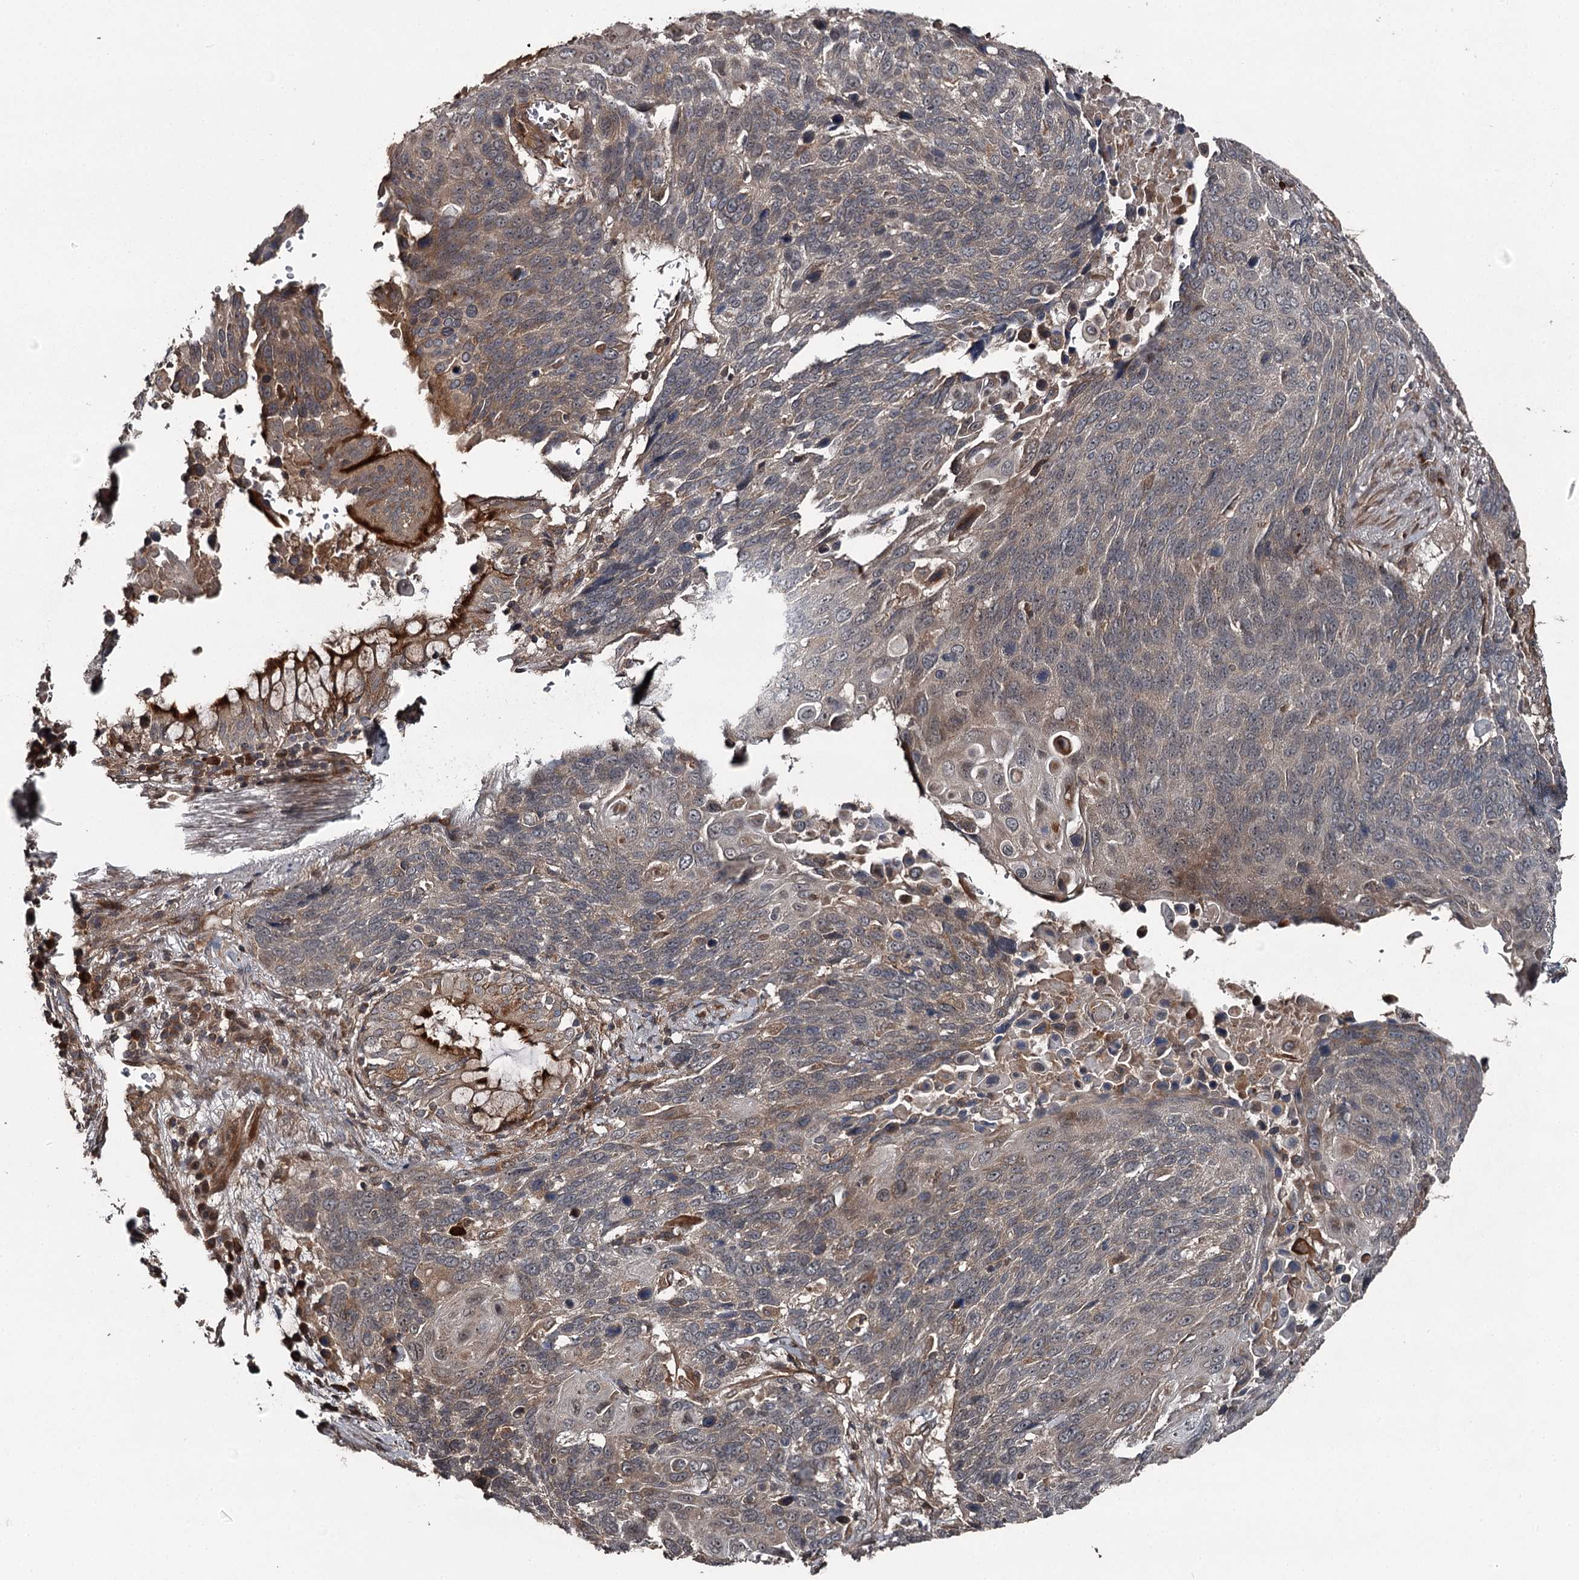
{"staining": {"intensity": "weak", "quantity": "25%-75%", "location": "cytoplasmic/membranous"}, "tissue": "lung cancer", "cell_type": "Tumor cells", "image_type": "cancer", "snomed": [{"axis": "morphology", "description": "Squamous cell carcinoma, NOS"}, {"axis": "topography", "description": "Lung"}], "caption": "Weak cytoplasmic/membranous protein staining is appreciated in approximately 25%-75% of tumor cells in lung cancer.", "gene": "RAB21", "patient": {"sex": "male", "age": 66}}